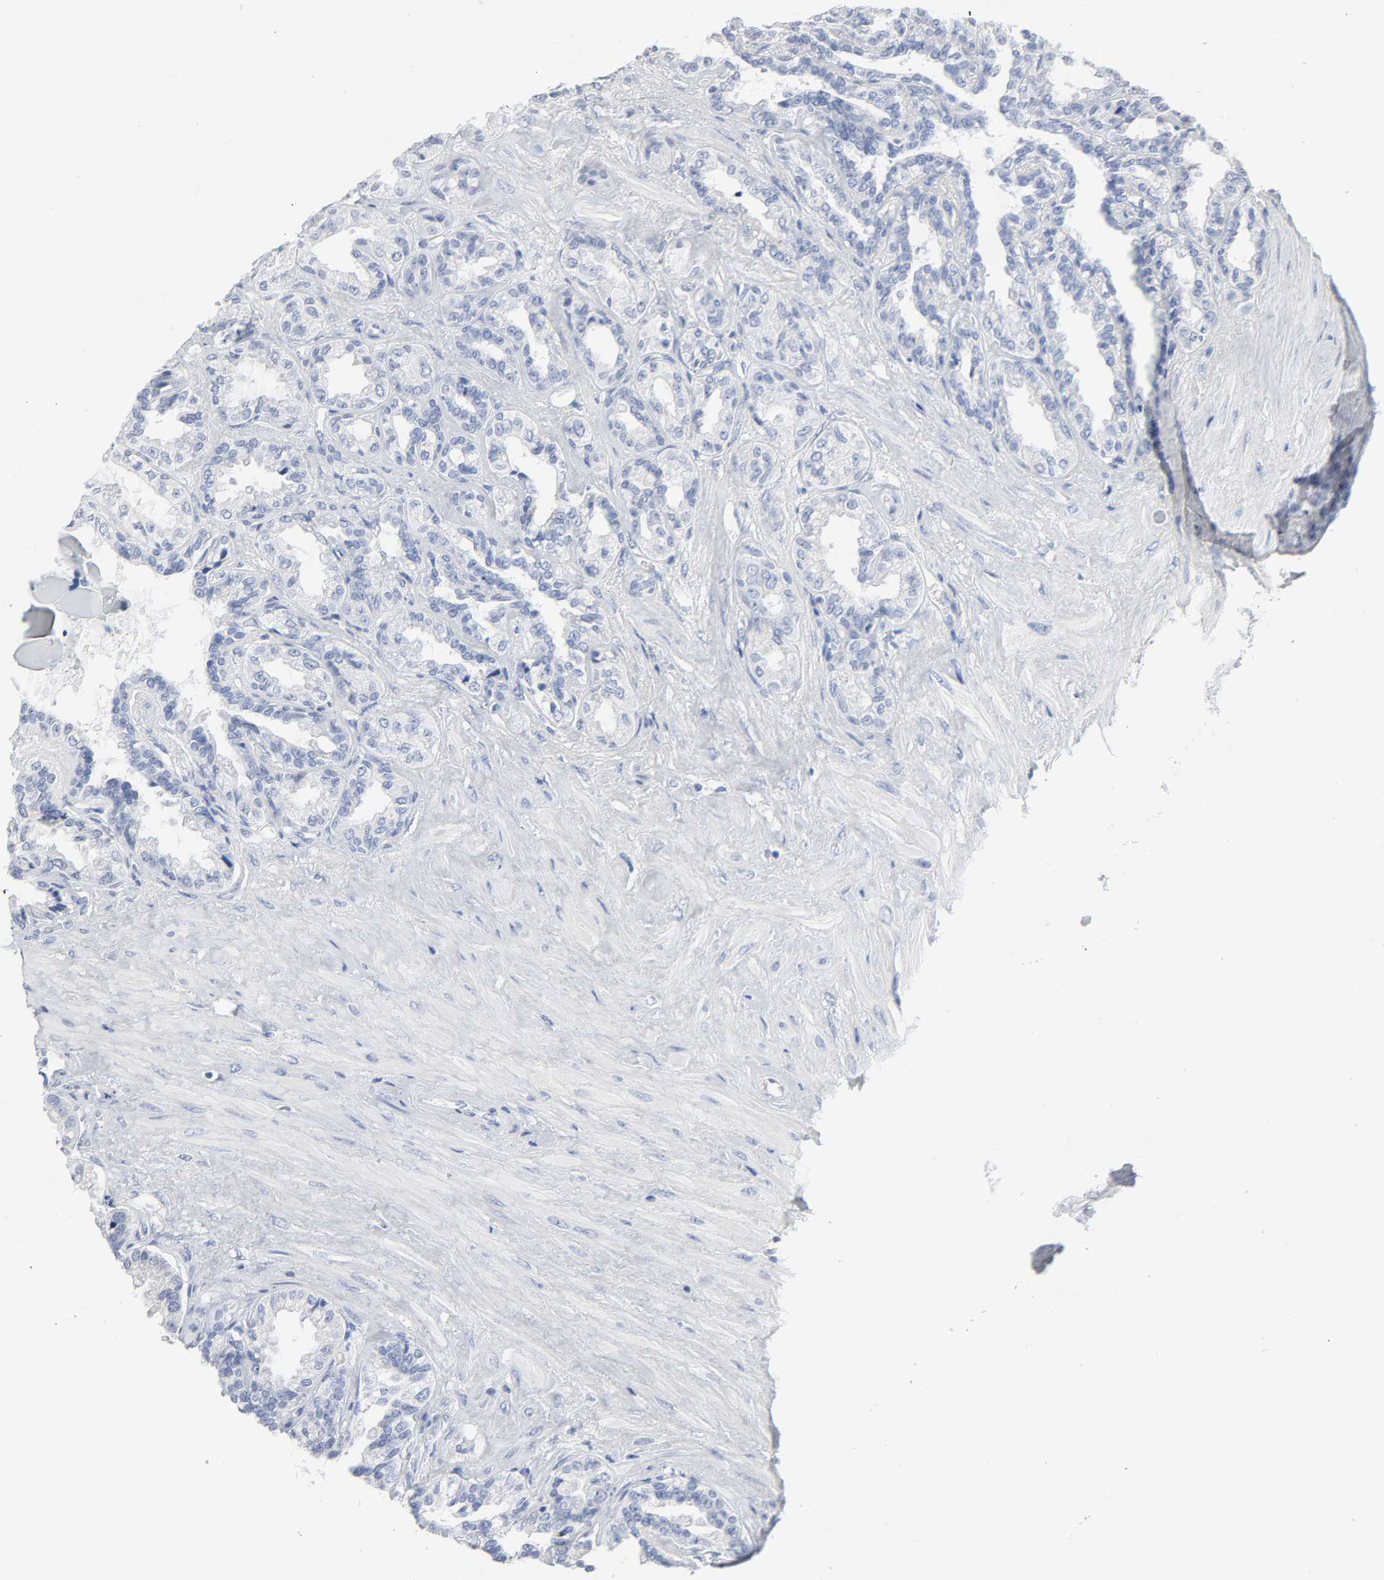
{"staining": {"intensity": "negative", "quantity": "none", "location": "none"}, "tissue": "seminal vesicle", "cell_type": "Glandular cells", "image_type": "normal", "snomed": [{"axis": "morphology", "description": "Normal tissue, NOS"}, {"axis": "morphology", "description": "Inflammation, NOS"}, {"axis": "topography", "description": "Urinary bladder"}, {"axis": "topography", "description": "Prostate"}, {"axis": "topography", "description": "Seminal veicle"}], "caption": "Photomicrograph shows no protein expression in glandular cells of benign seminal vesicle.", "gene": "ACP3", "patient": {"sex": "male", "age": 82}}